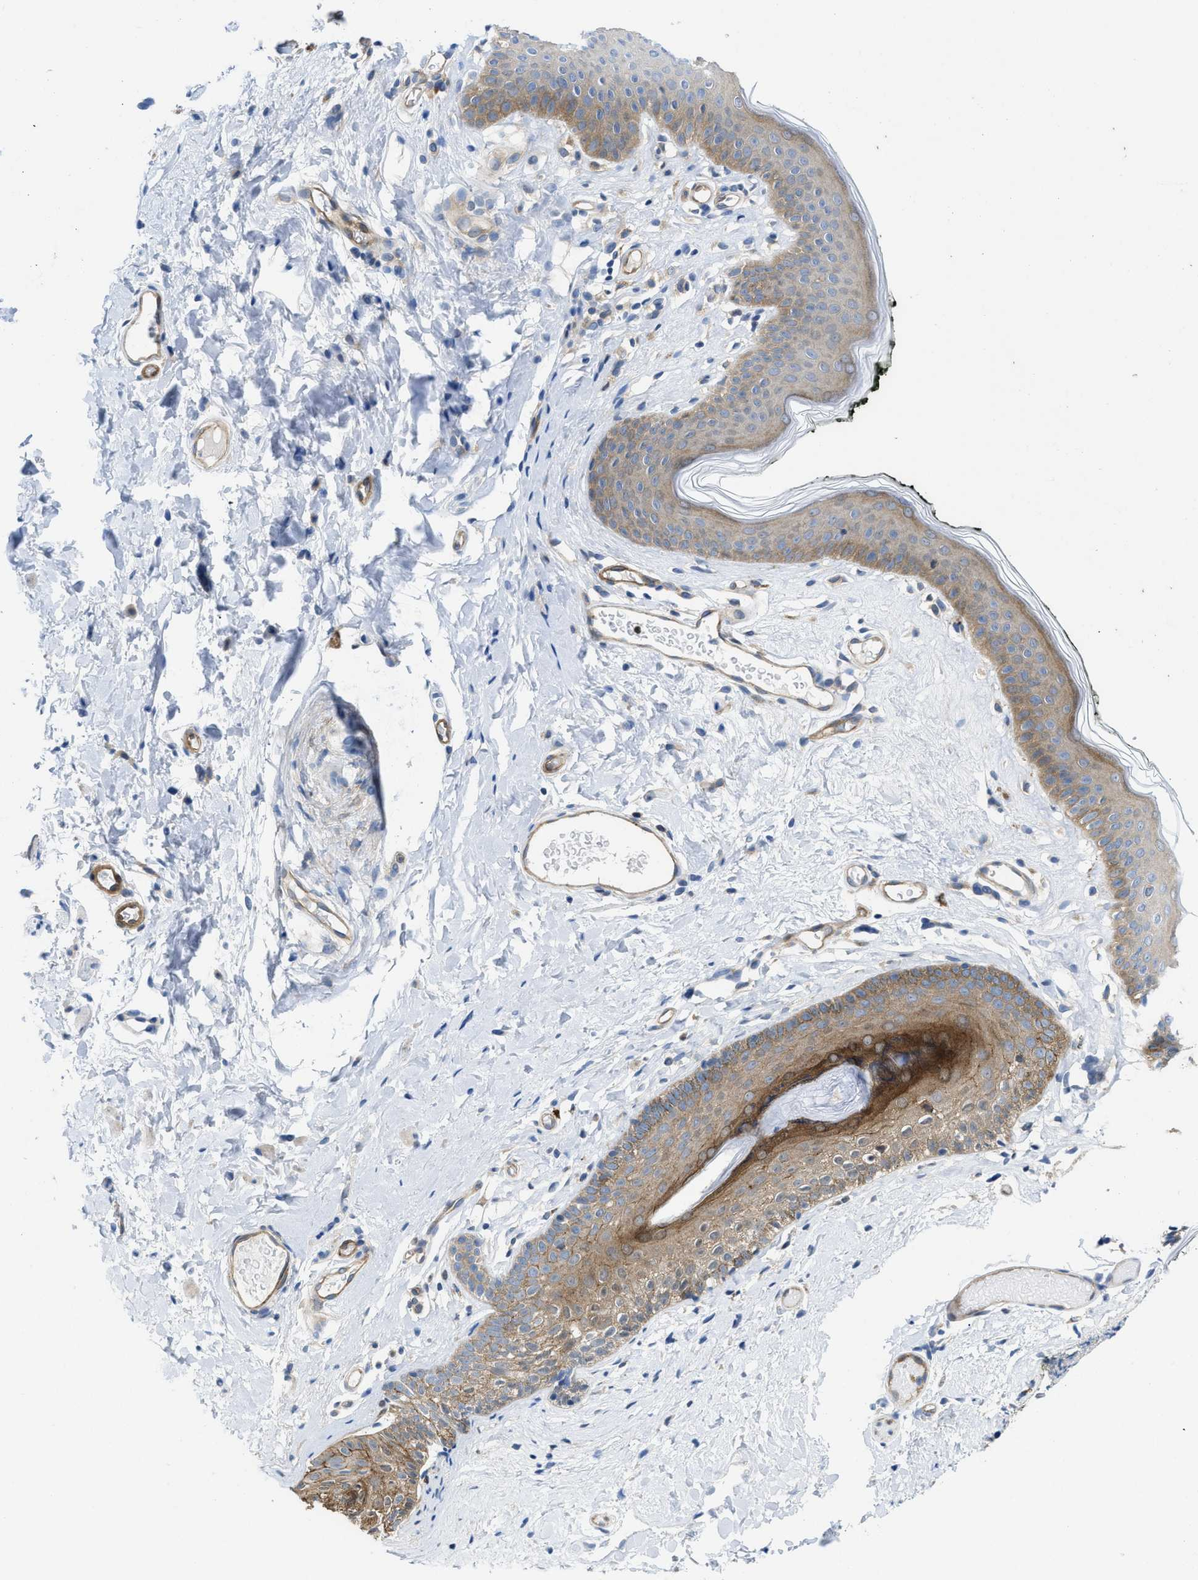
{"staining": {"intensity": "moderate", "quantity": ">75%", "location": "cytoplasmic/membranous"}, "tissue": "skin", "cell_type": "Epidermal cells", "image_type": "normal", "snomed": [{"axis": "morphology", "description": "Normal tissue, NOS"}, {"axis": "morphology", "description": "Inflammation, NOS"}, {"axis": "topography", "description": "Vulva"}], "caption": "DAB immunohistochemical staining of unremarkable human skin exhibits moderate cytoplasmic/membranous protein positivity in about >75% of epidermal cells.", "gene": "PDLIM5", "patient": {"sex": "female", "age": 84}}